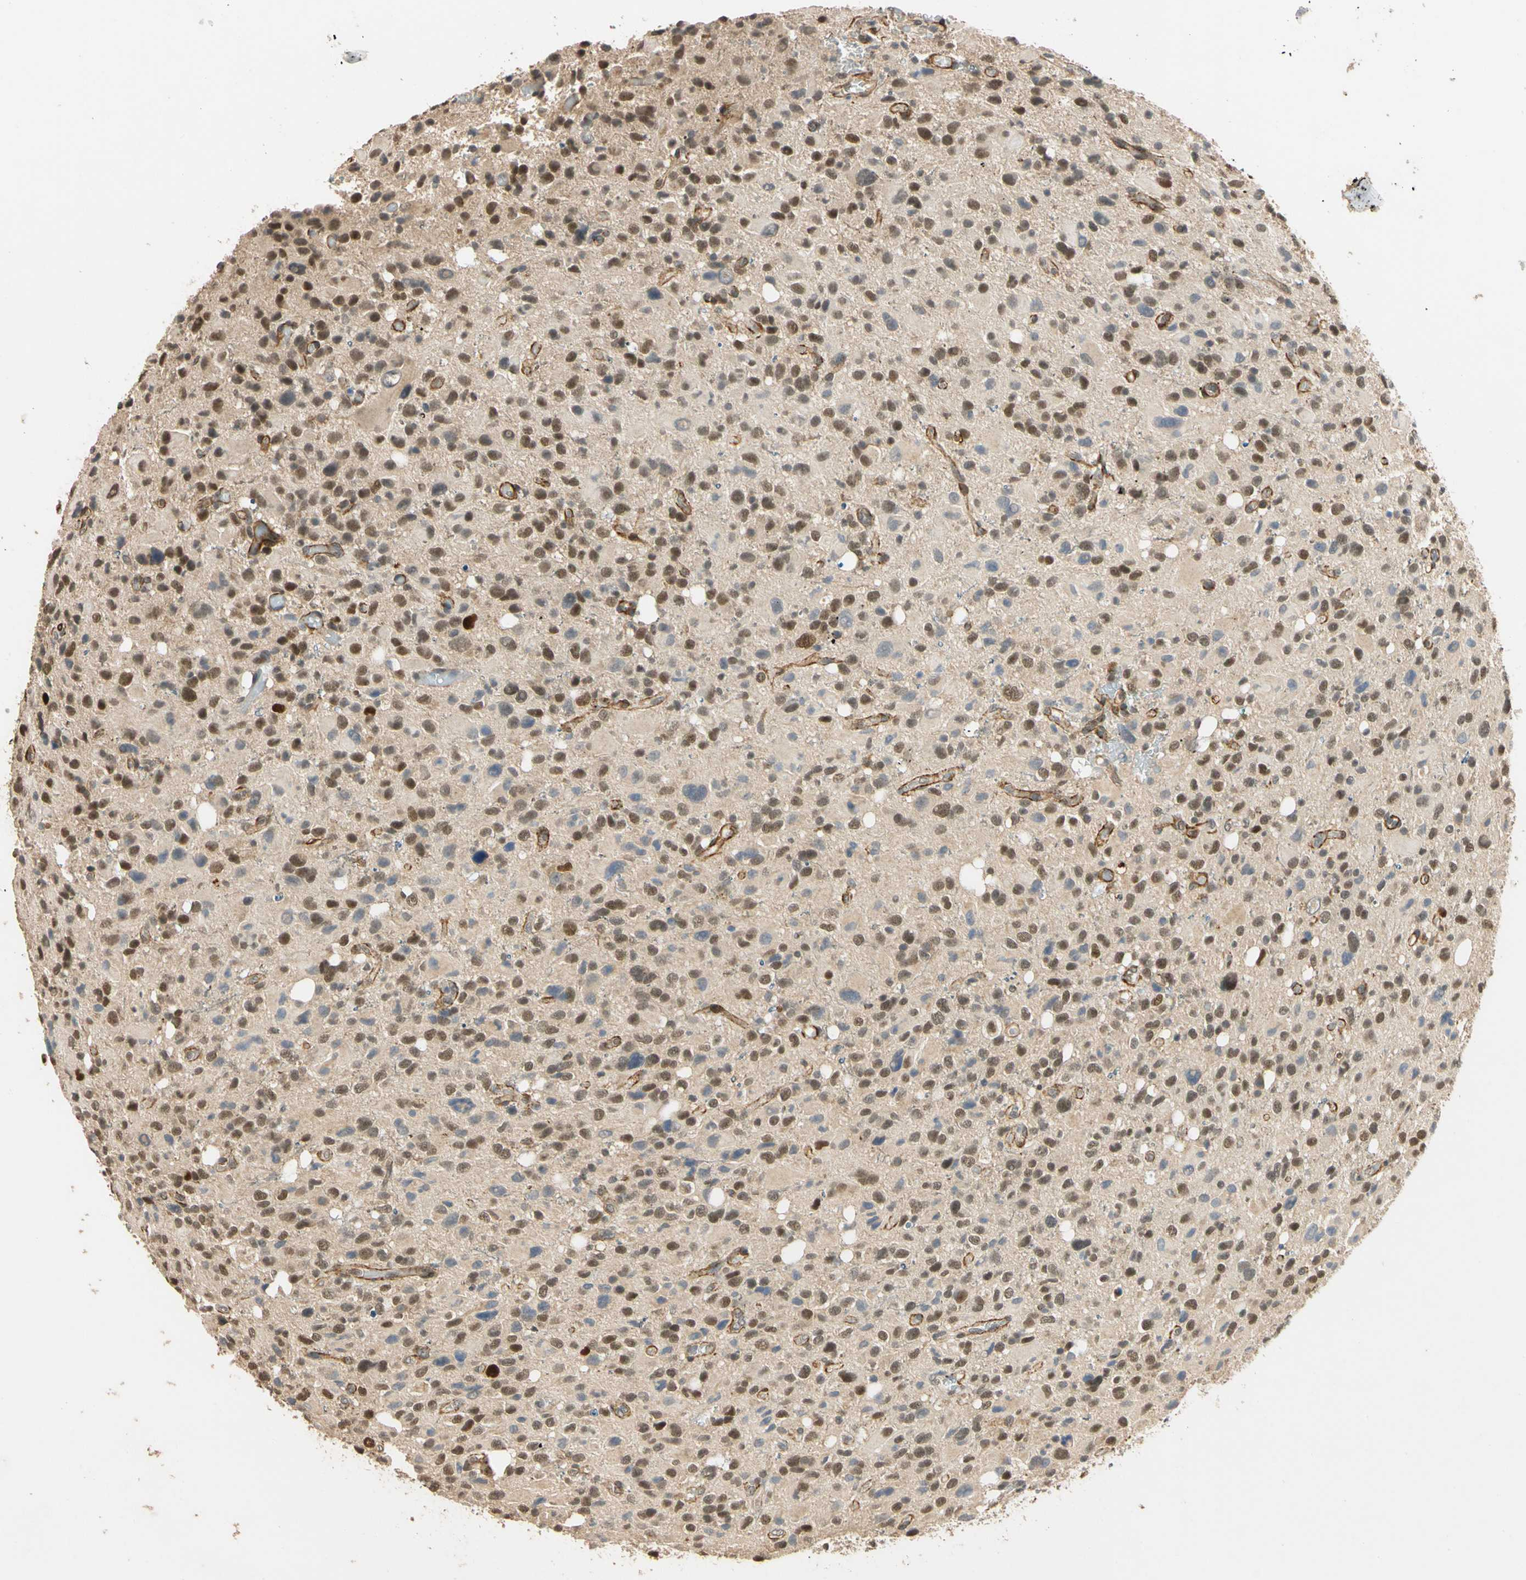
{"staining": {"intensity": "strong", "quantity": "25%-75%", "location": "nuclear"}, "tissue": "glioma", "cell_type": "Tumor cells", "image_type": "cancer", "snomed": [{"axis": "morphology", "description": "Glioma, malignant, High grade"}, {"axis": "topography", "description": "Brain"}], "caption": "Strong nuclear protein expression is appreciated in approximately 25%-75% of tumor cells in glioma. (DAB (3,3'-diaminobenzidine) = brown stain, brightfield microscopy at high magnification).", "gene": "QSER1", "patient": {"sex": "male", "age": 48}}